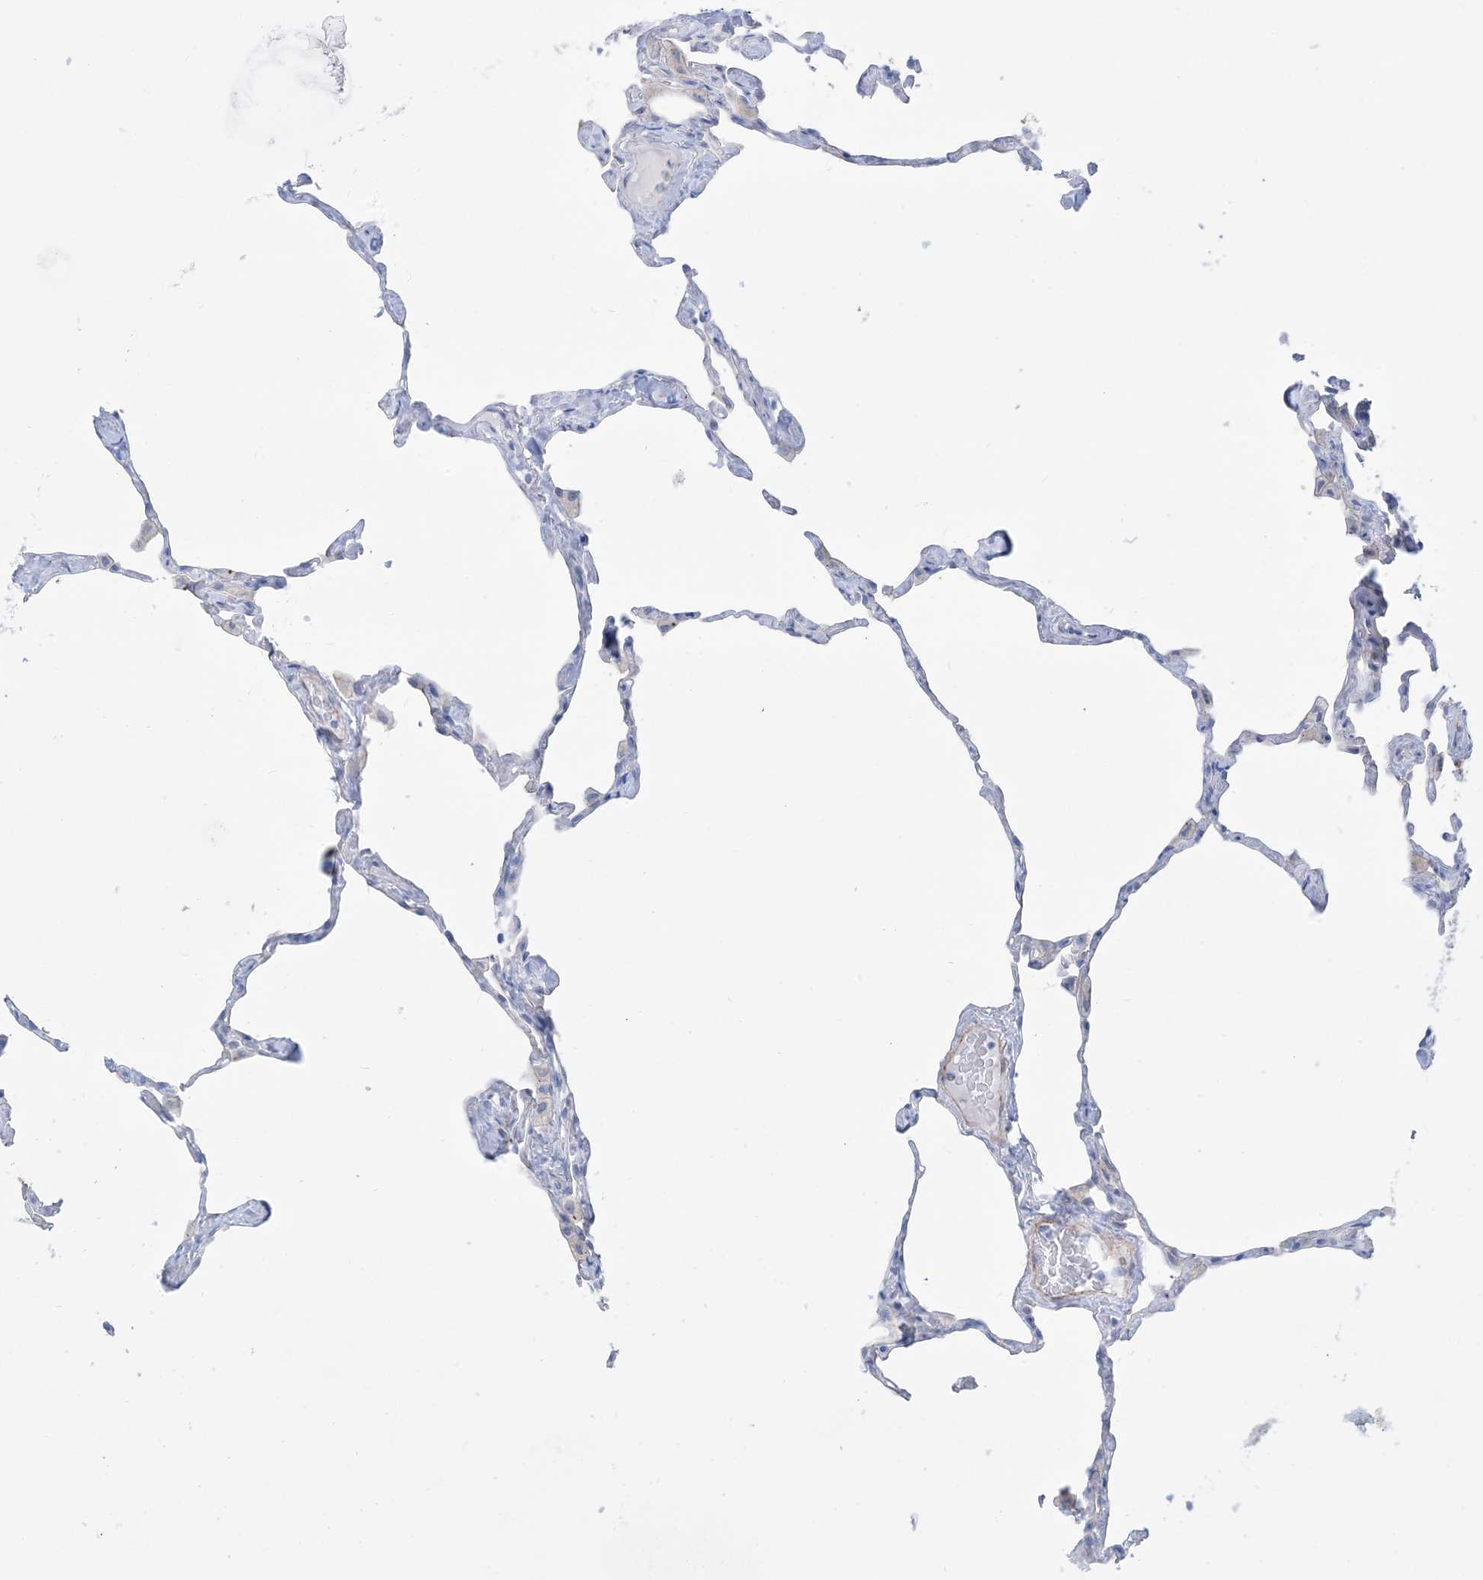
{"staining": {"intensity": "negative", "quantity": "none", "location": "none"}, "tissue": "lung", "cell_type": "Alveolar cells", "image_type": "normal", "snomed": [{"axis": "morphology", "description": "Normal tissue, NOS"}, {"axis": "topography", "description": "Lung"}], "caption": "Immunohistochemistry photomicrograph of normal lung stained for a protein (brown), which shows no expression in alveolar cells. (Stains: DAB immunohistochemistry with hematoxylin counter stain, Microscopy: brightfield microscopy at high magnification).", "gene": "MARS2", "patient": {"sex": "male", "age": 65}}